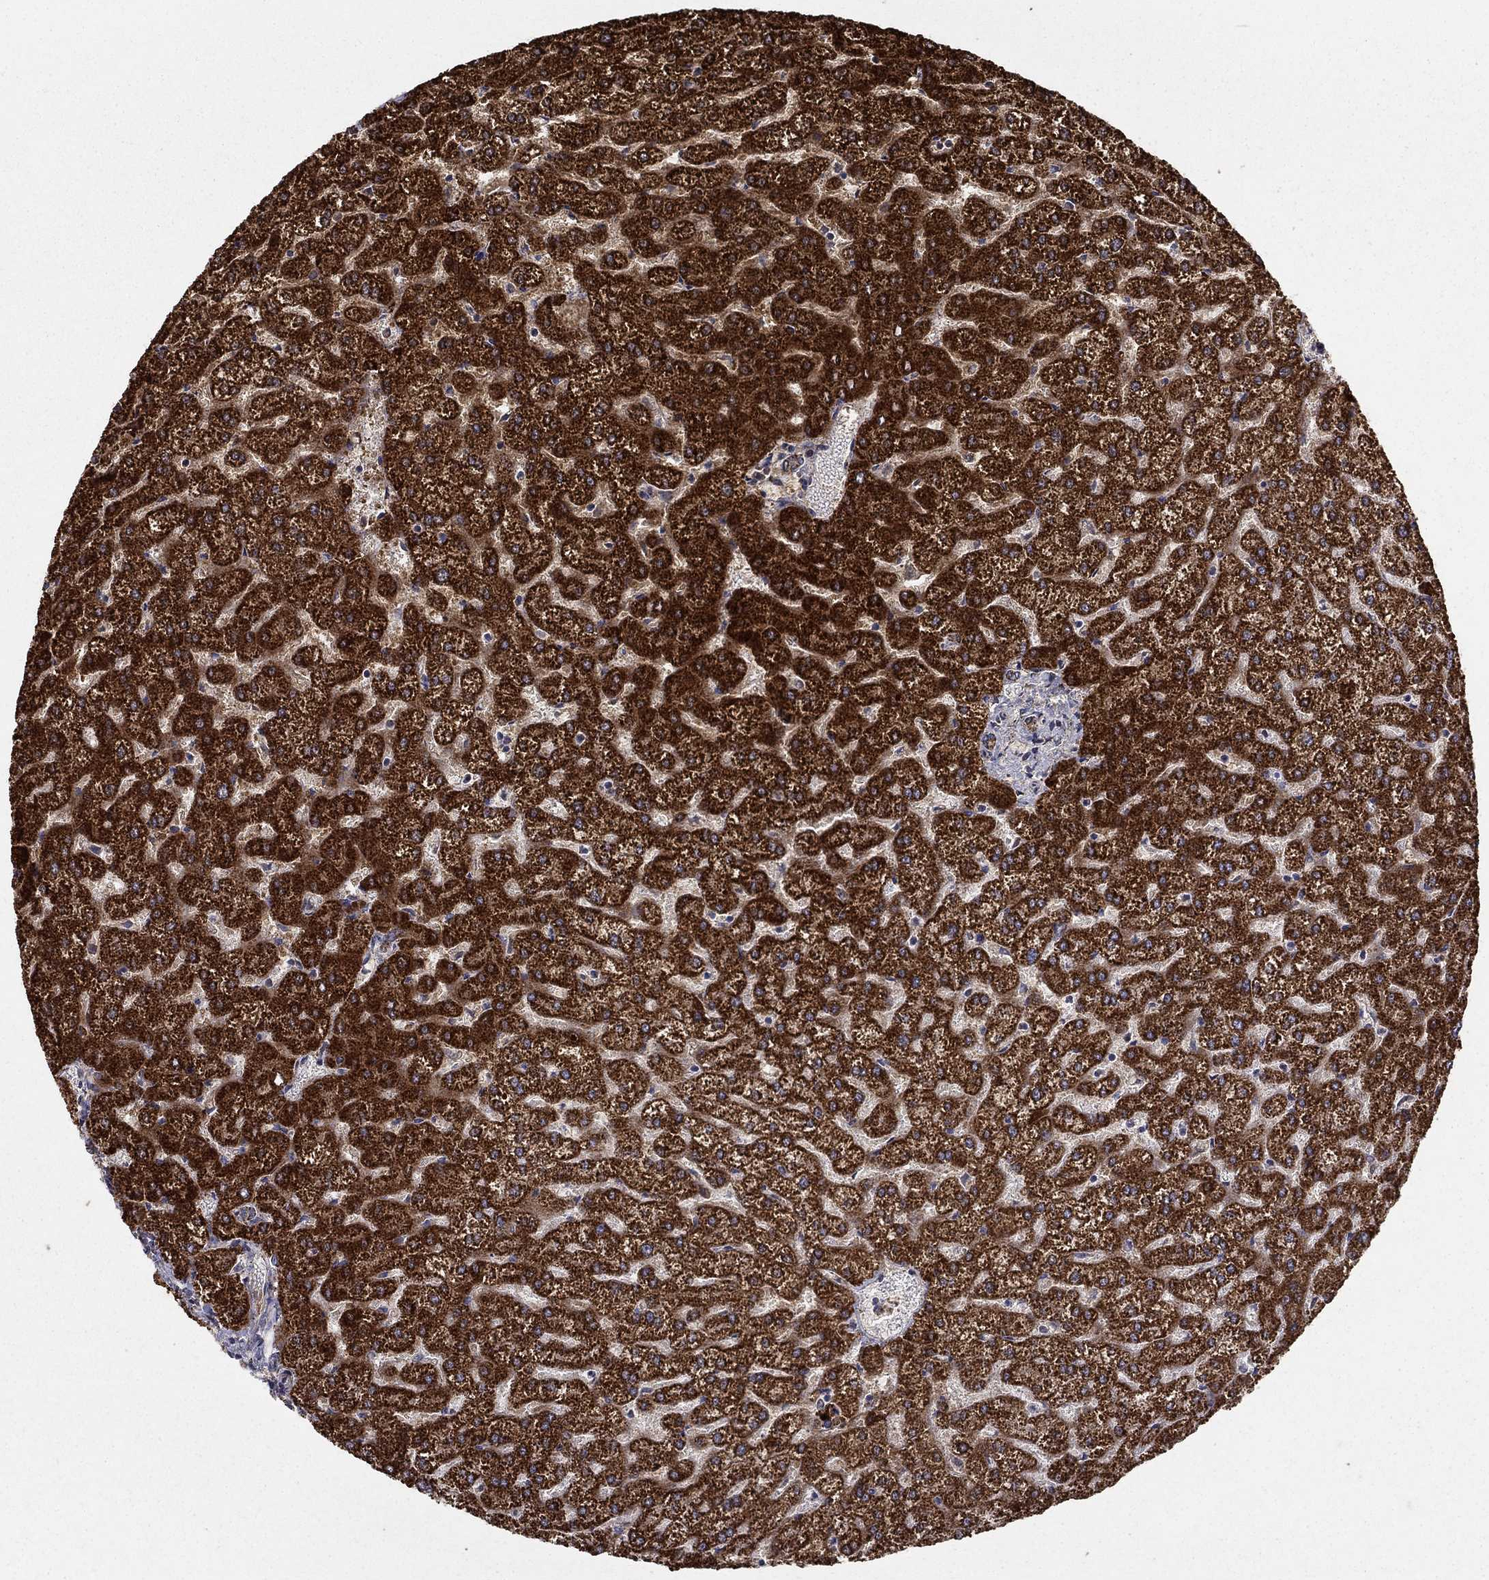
{"staining": {"intensity": "moderate", "quantity": ">75%", "location": "cytoplasmic/membranous"}, "tissue": "liver", "cell_type": "Cholangiocytes", "image_type": "normal", "snomed": [{"axis": "morphology", "description": "Normal tissue, NOS"}, {"axis": "topography", "description": "Liver"}], "caption": "Cholangiocytes exhibit moderate cytoplasmic/membranous expression in approximately >75% of cells in normal liver.", "gene": "GCSH", "patient": {"sex": "female", "age": 32}}